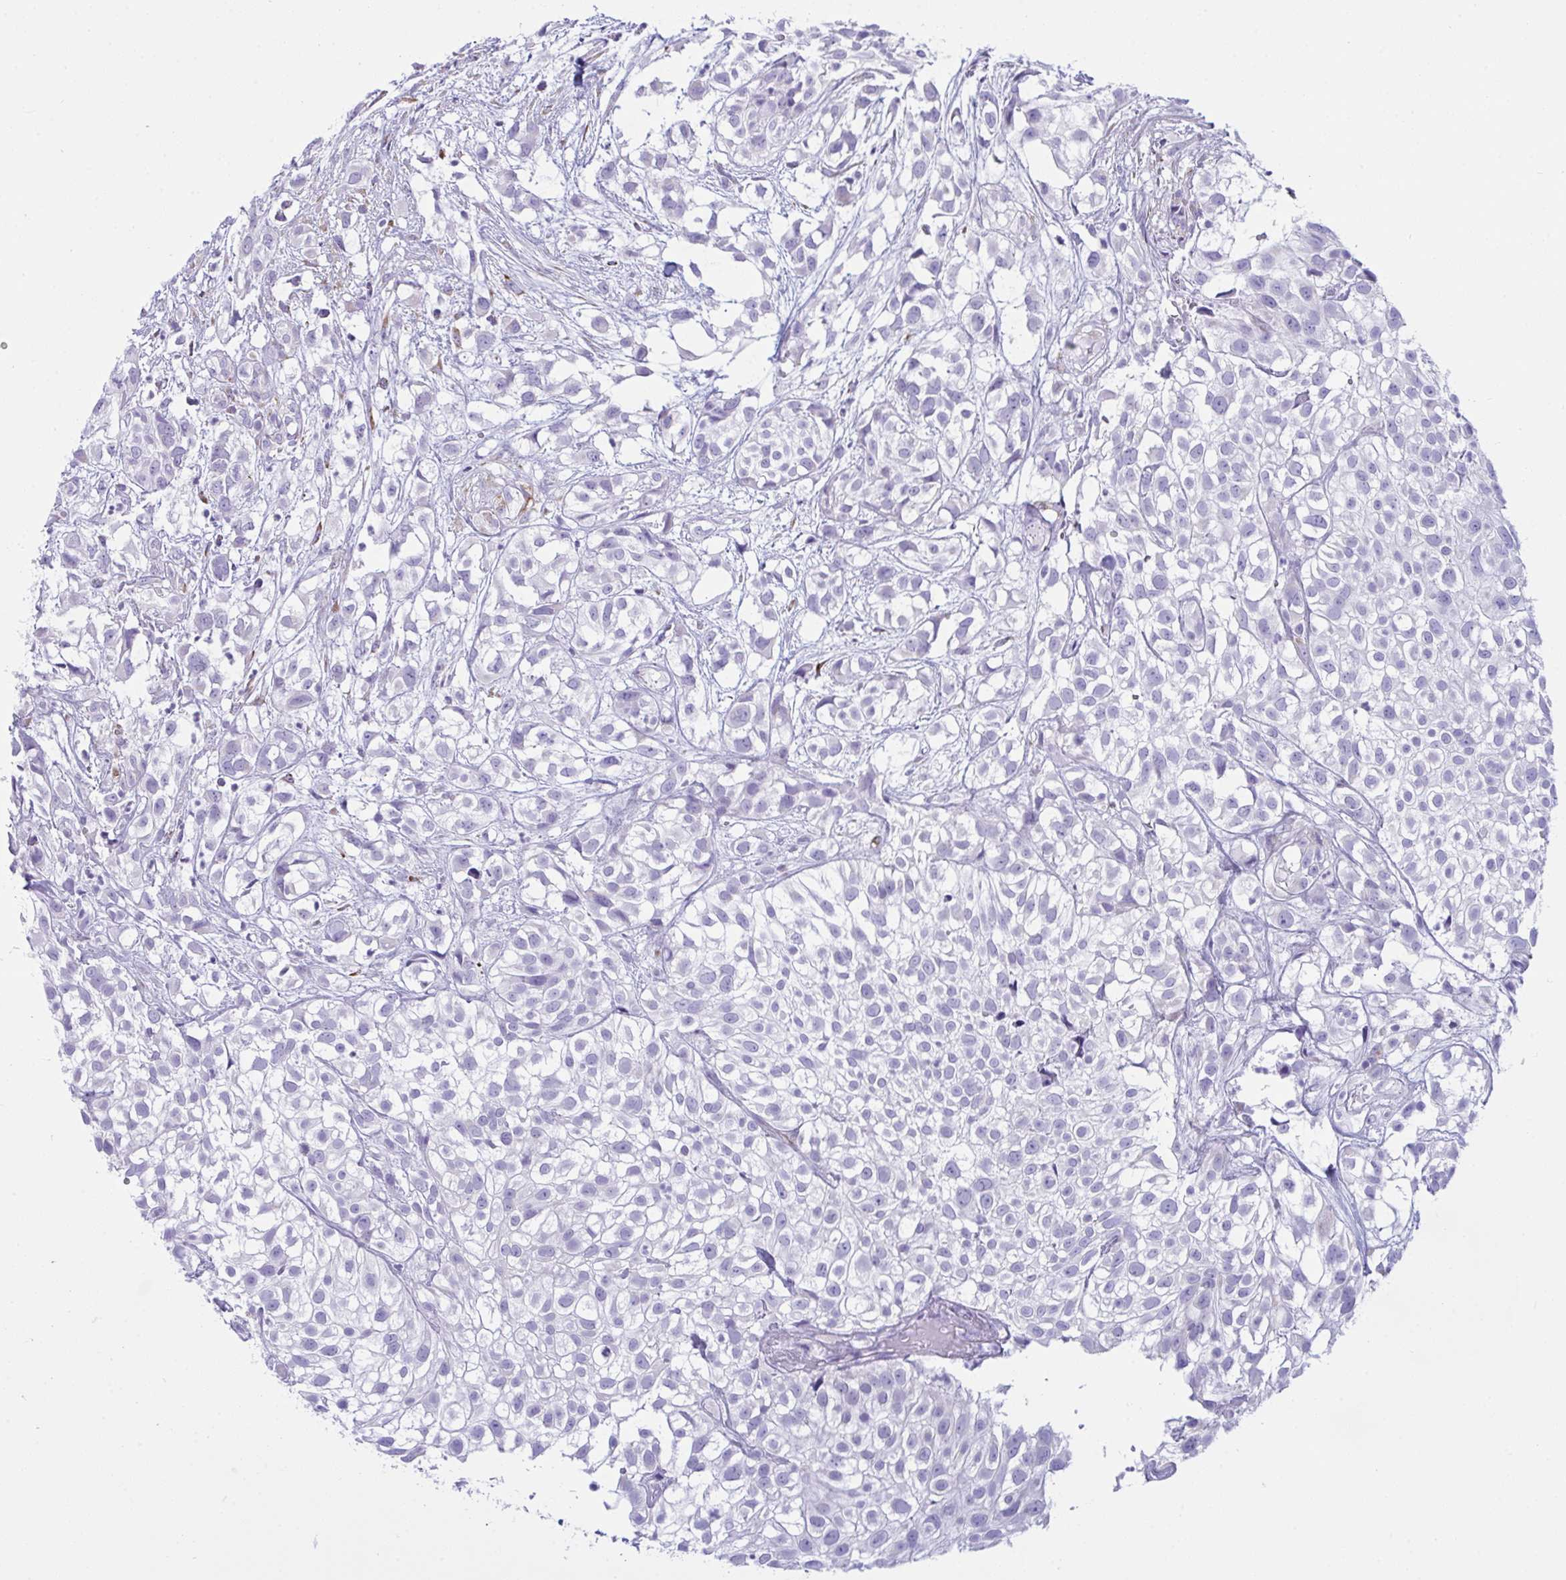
{"staining": {"intensity": "negative", "quantity": "none", "location": "none"}, "tissue": "urothelial cancer", "cell_type": "Tumor cells", "image_type": "cancer", "snomed": [{"axis": "morphology", "description": "Urothelial carcinoma, High grade"}, {"axis": "topography", "description": "Urinary bladder"}], "caption": "Protein analysis of urothelial carcinoma (high-grade) demonstrates no significant staining in tumor cells. (Brightfield microscopy of DAB (3,3'-diaminobenzidine) immunohistochemistry at high magnification).", "gene": "BBS1", "patient": {"sex": "male", "age": 56}}